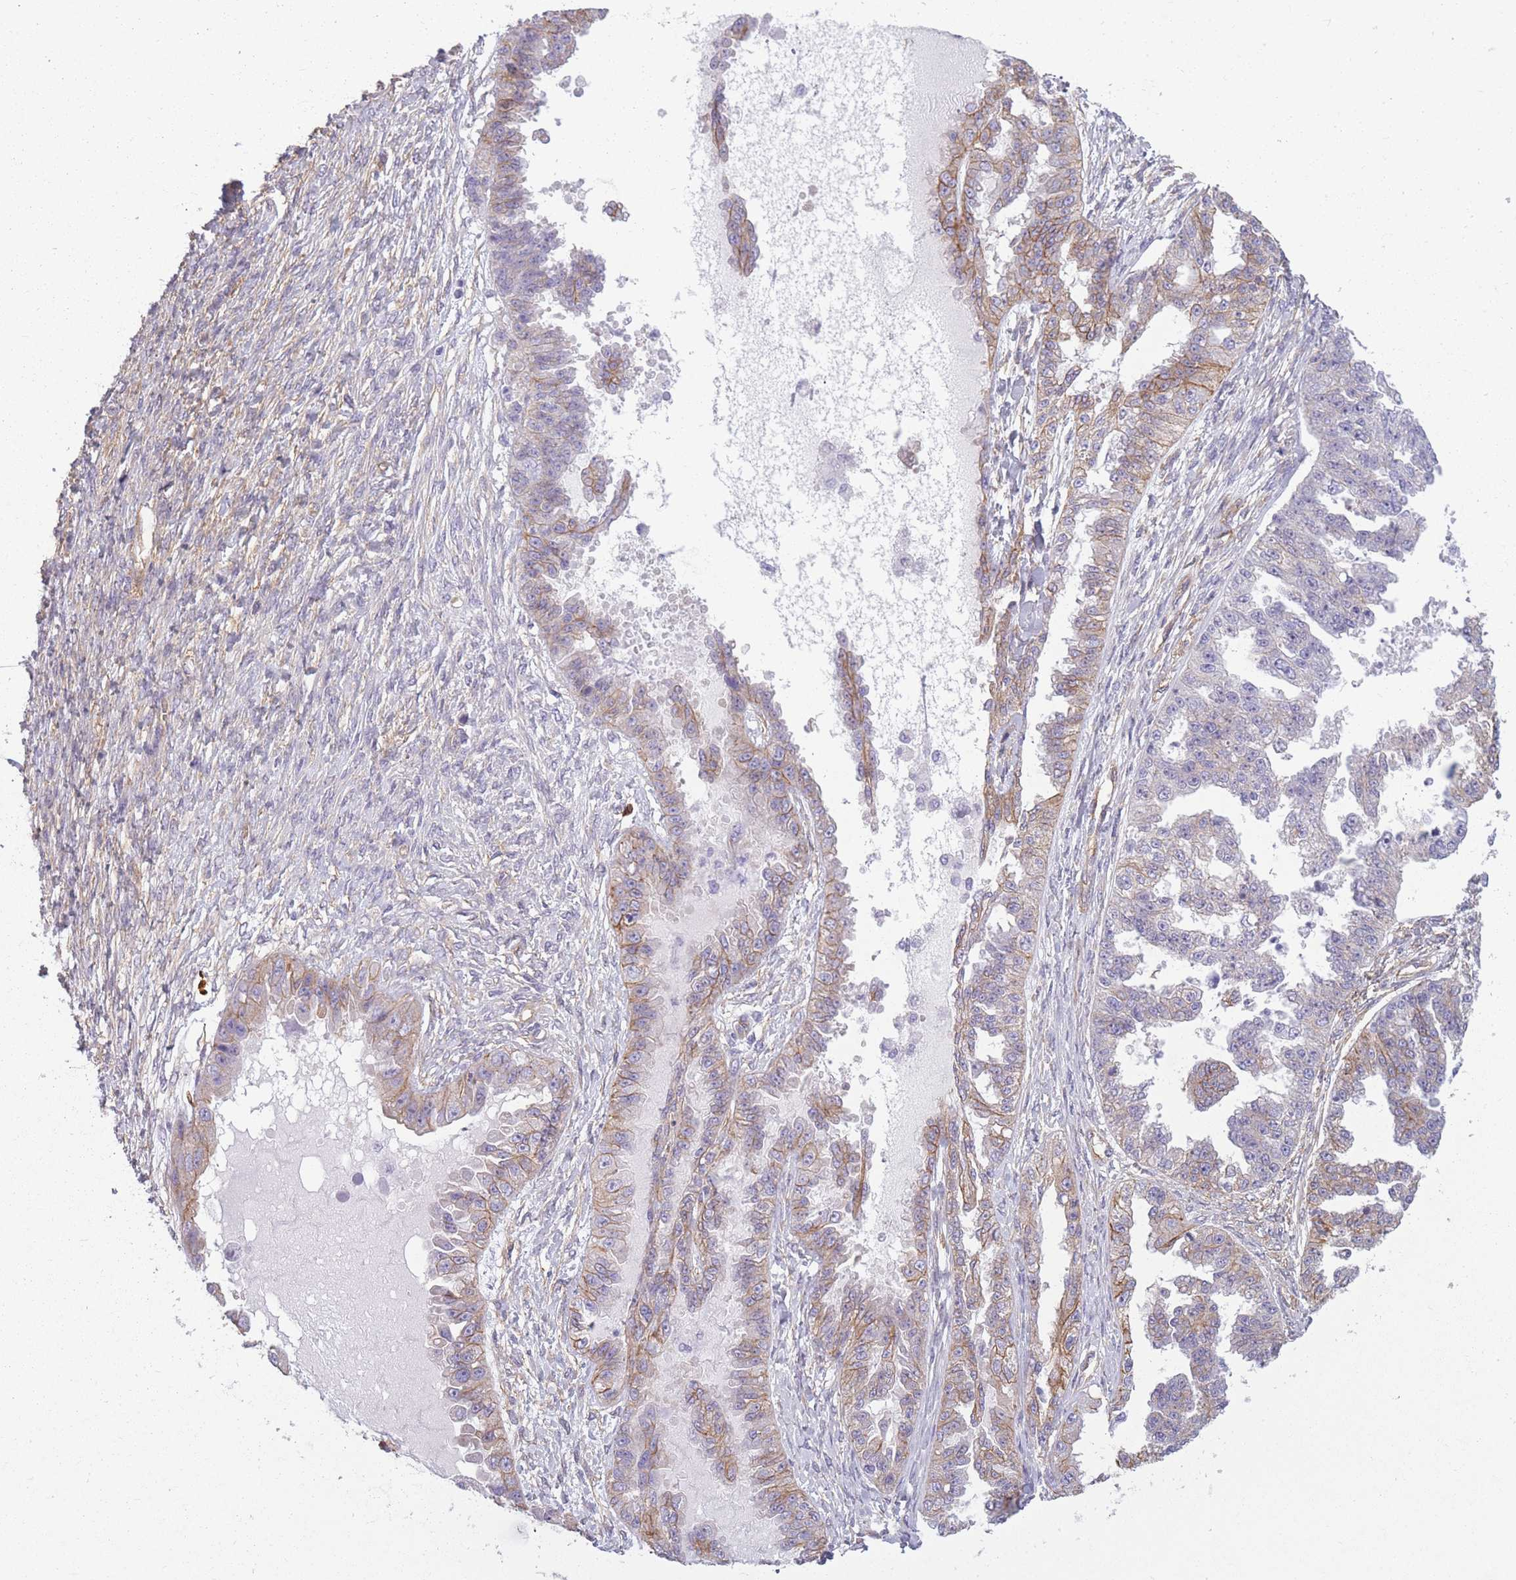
{"staining": {"intensity": "moderate", "quantity": "<25%", "location": "cytoplasmic/membranous"}, "tissue": "ovarian cancer", "cell_type": "Tumor cells", "image_type": "cancer", "snomed": [{"axis": "morphology", "description": "Cystadenocarcinoma, serous, NOS"}, {"axis": "topography", "description": "Ovary"}], "caption": "Moderate cytoplasmic/membranous expression for a protein is identified in approximately <25% of tumor cells of ovarian cancer (serous cystadenocarcinoma) using immunohistochemistry (IHC).", "gene": "ADD1", "patient": {"sex": "female", "age": 58}}